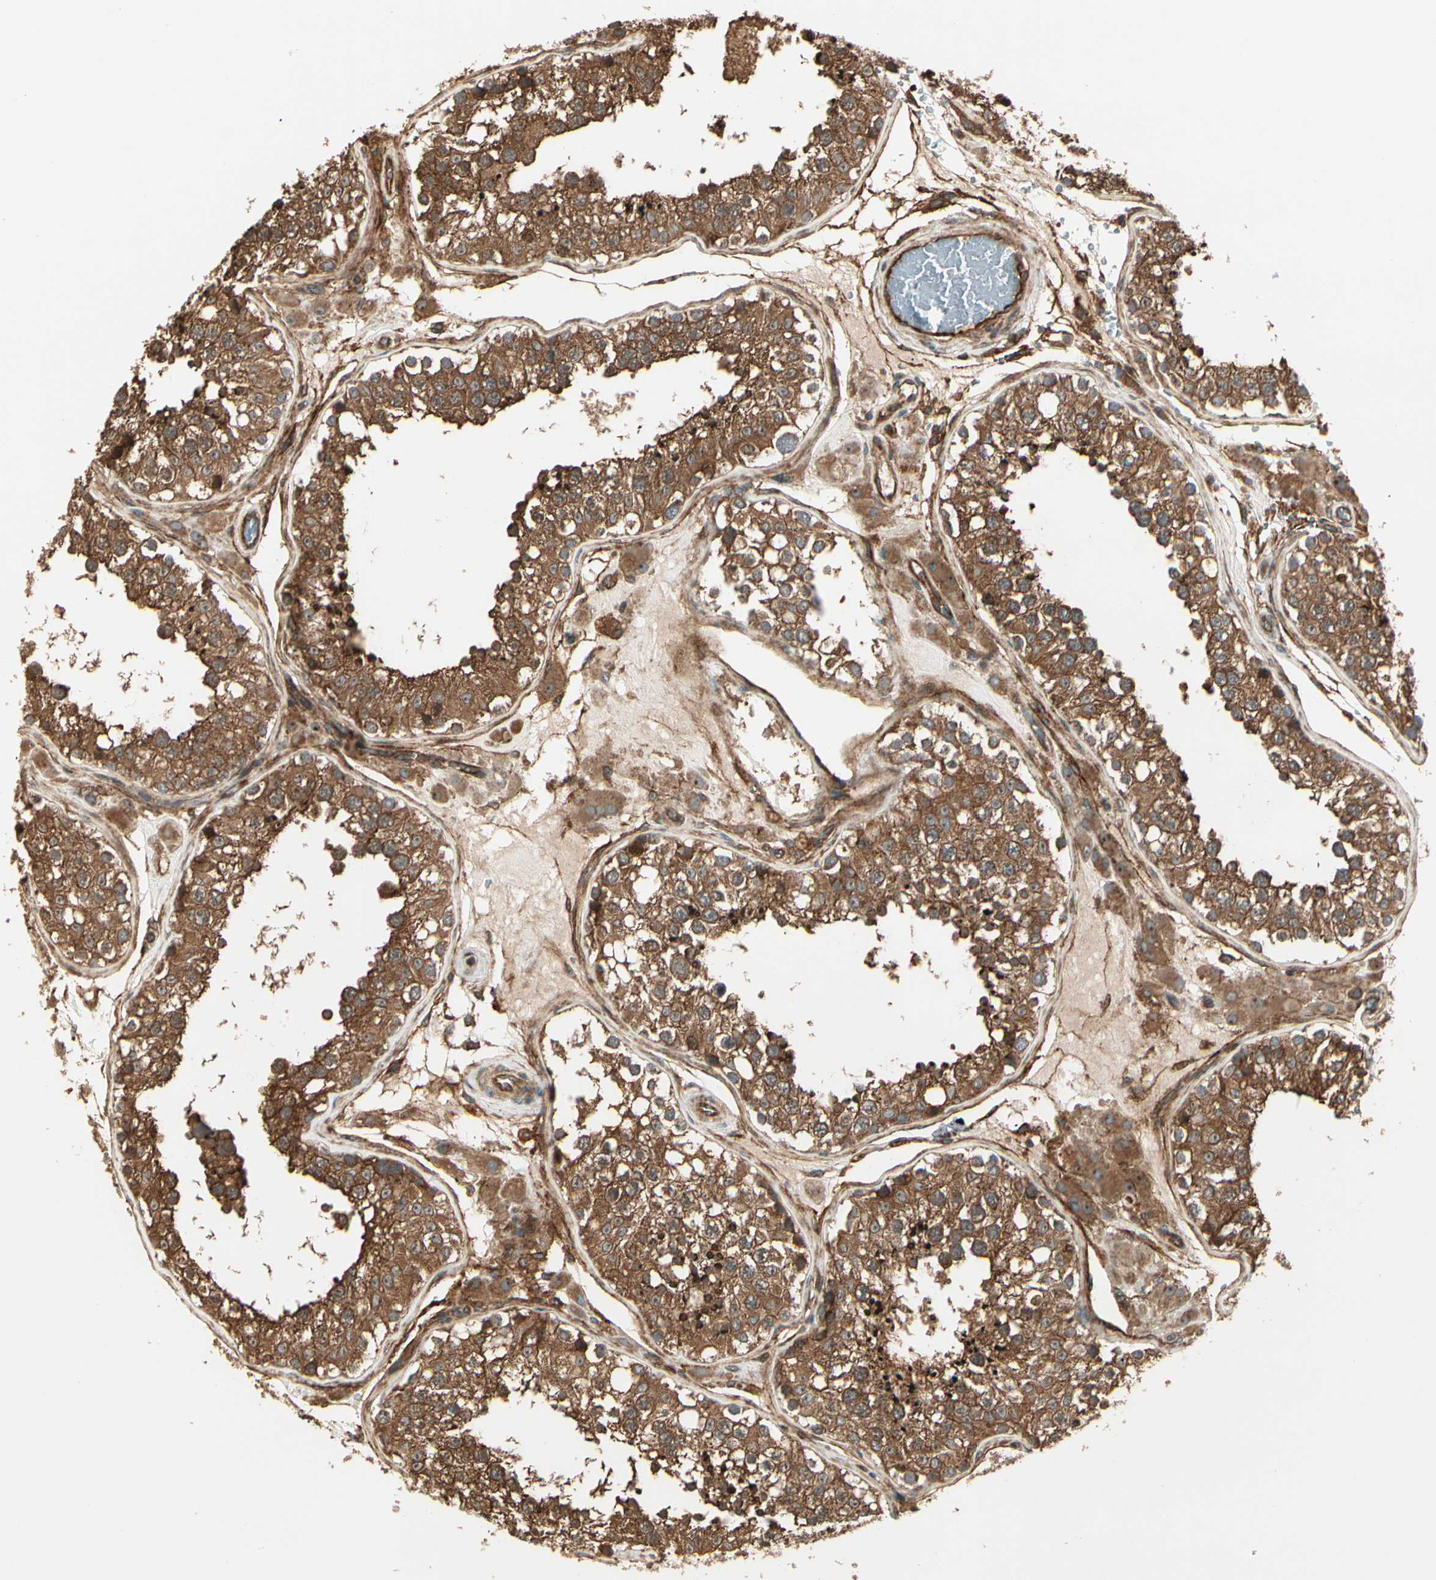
{"staining": {"intensity": "strong", "quantity": ">75%", "location": "cytoplasmic/membranous"}, "tissue": "testis", "cell_type": "Cells in seminiferous ducts", "image_type": "normal", "snomed": [{"axis": "morphology", "description": "Normal tissue, NOS"}, {"axis": "topography", "description": "Testis"}], "caption": "Strong cytoplasmic/membranous positivity is identified in about >75% of cells in seminiferous ducts in unremarkable testis. Using DAB (3,3'-diaminobenzidine) (brown) and hematoxylin (blue) stains, captured at high magnification using brightfield microscopy.", "gene": "FKBP15", "patient": {"sex": "male", "age": 26}}